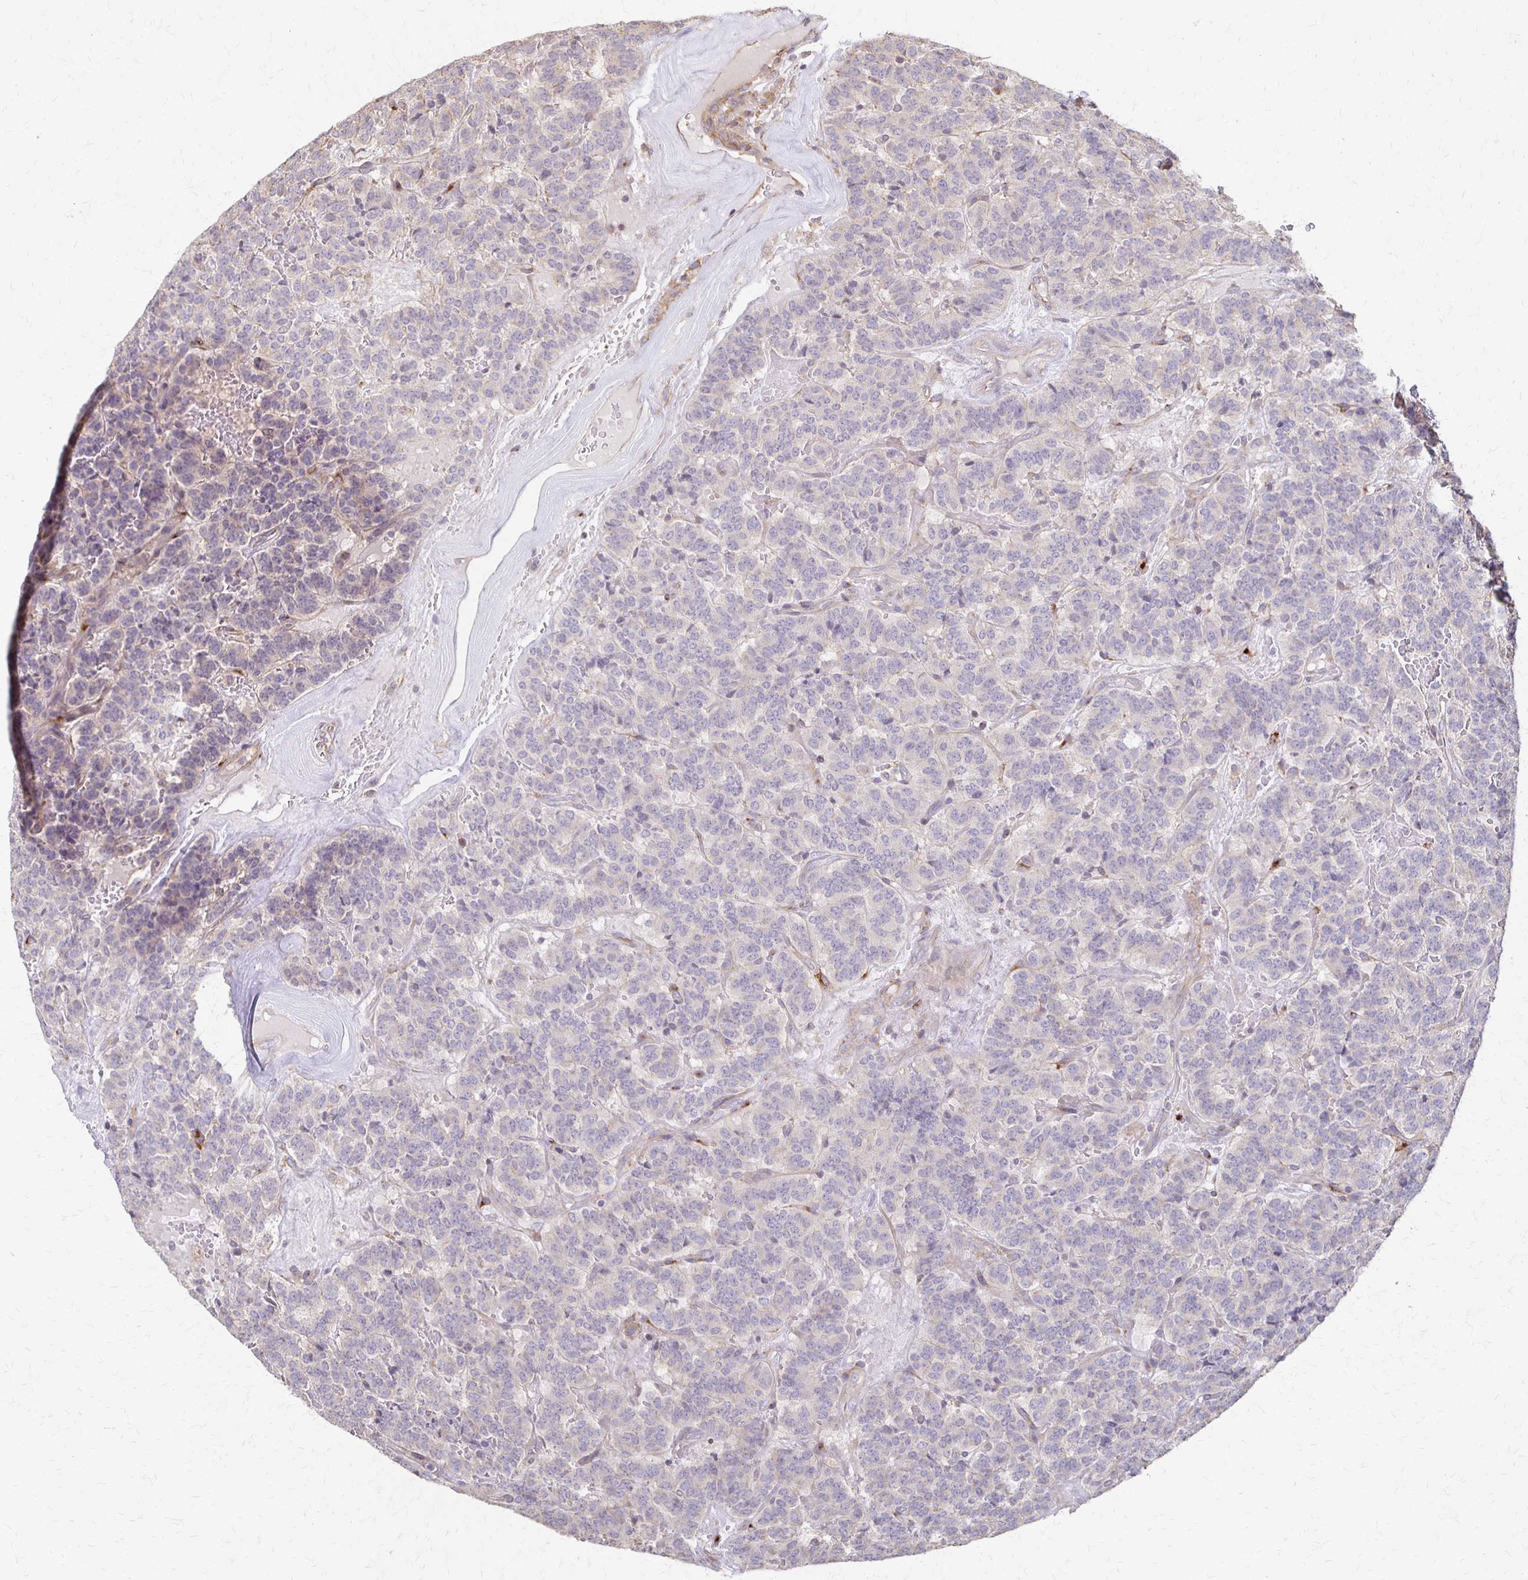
{"staining": {"intensity": "negative", "quantity": "none", "location": "none"}, "tissue": "carcinoid", "cell_type": "Tumor cells", "image_type": "cancer", "snomed": [{"axis": "morphology", "description": "Carcinoid, malignant, NOS"}, {"axis": "topography", "description": "Pancreas"}], "caption": "Immunohistochemistry image of human carcinoid (malignant) stained for a protein (brown), which exhibits no positivity in tumor cells. Brightfield microscopy of immunohistochemistry stained with DAB (3,3'-diaminobenzidine) (brown) and hematoxylin (blue), captured at high magnification.", "gene": "C1QTNF7", "patient": {"sex": "male", "age": 36}}